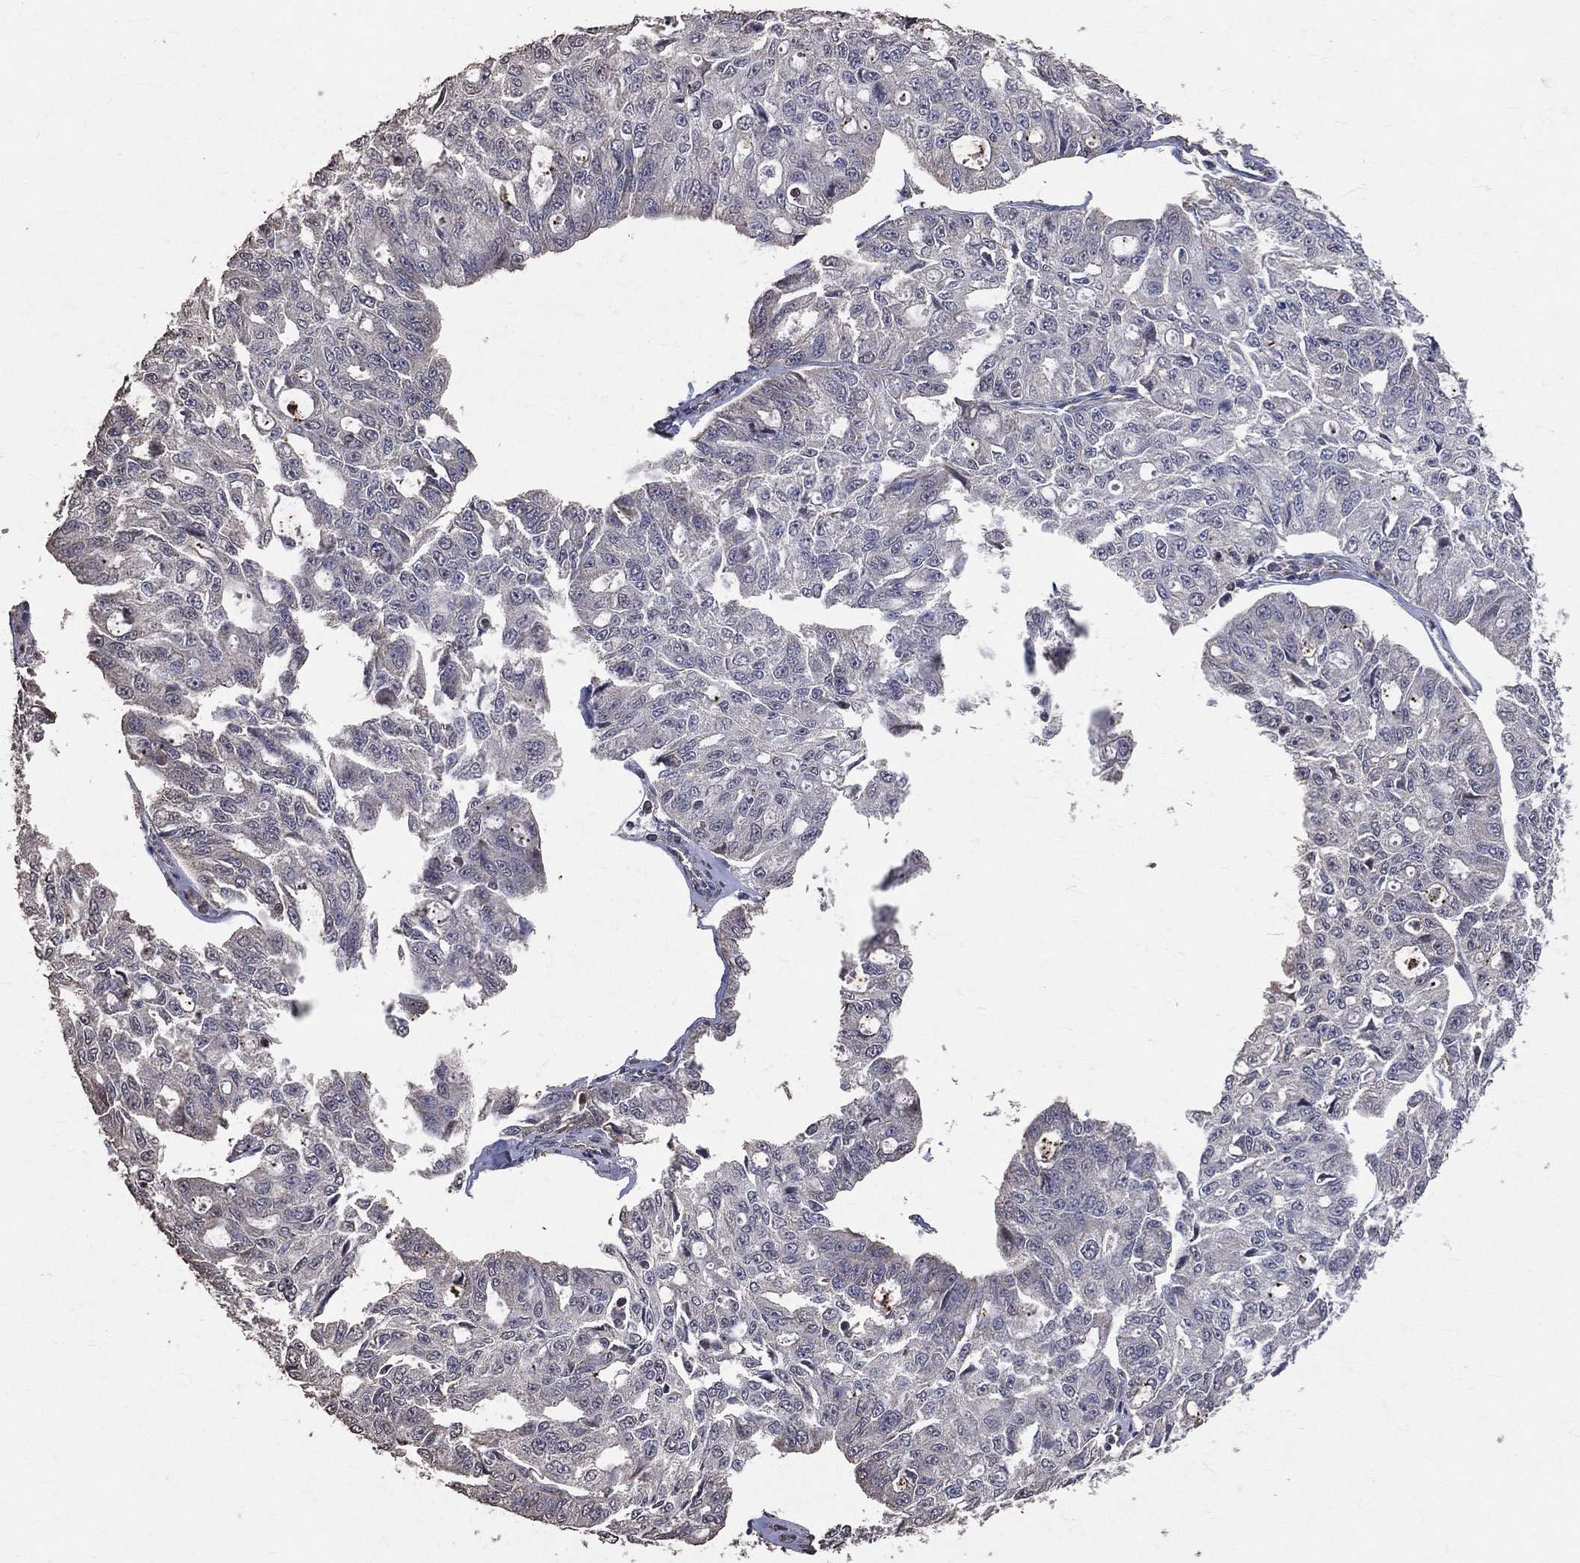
{"staining": {"intensity": "negative", "quantity": "none", "location": "none"}, "tissue": "ovarian cancer", "cell_type": "Tumor cells", "image_type": "cancer", "snomed": [{"axis": "morphology", "description": "Carcinoma, endometroid"}, {"axis": "topography", "description": "Ovary"}], "caption": "High power microscopy photomicrograph of an immunohistochemistry (IHC) photomicrograph of endometroid carcinoma (ovarian), revealing no significant staining in tumor cells.", "gene": "LY6K", "patient": {"sex": "female", "age": 65}}